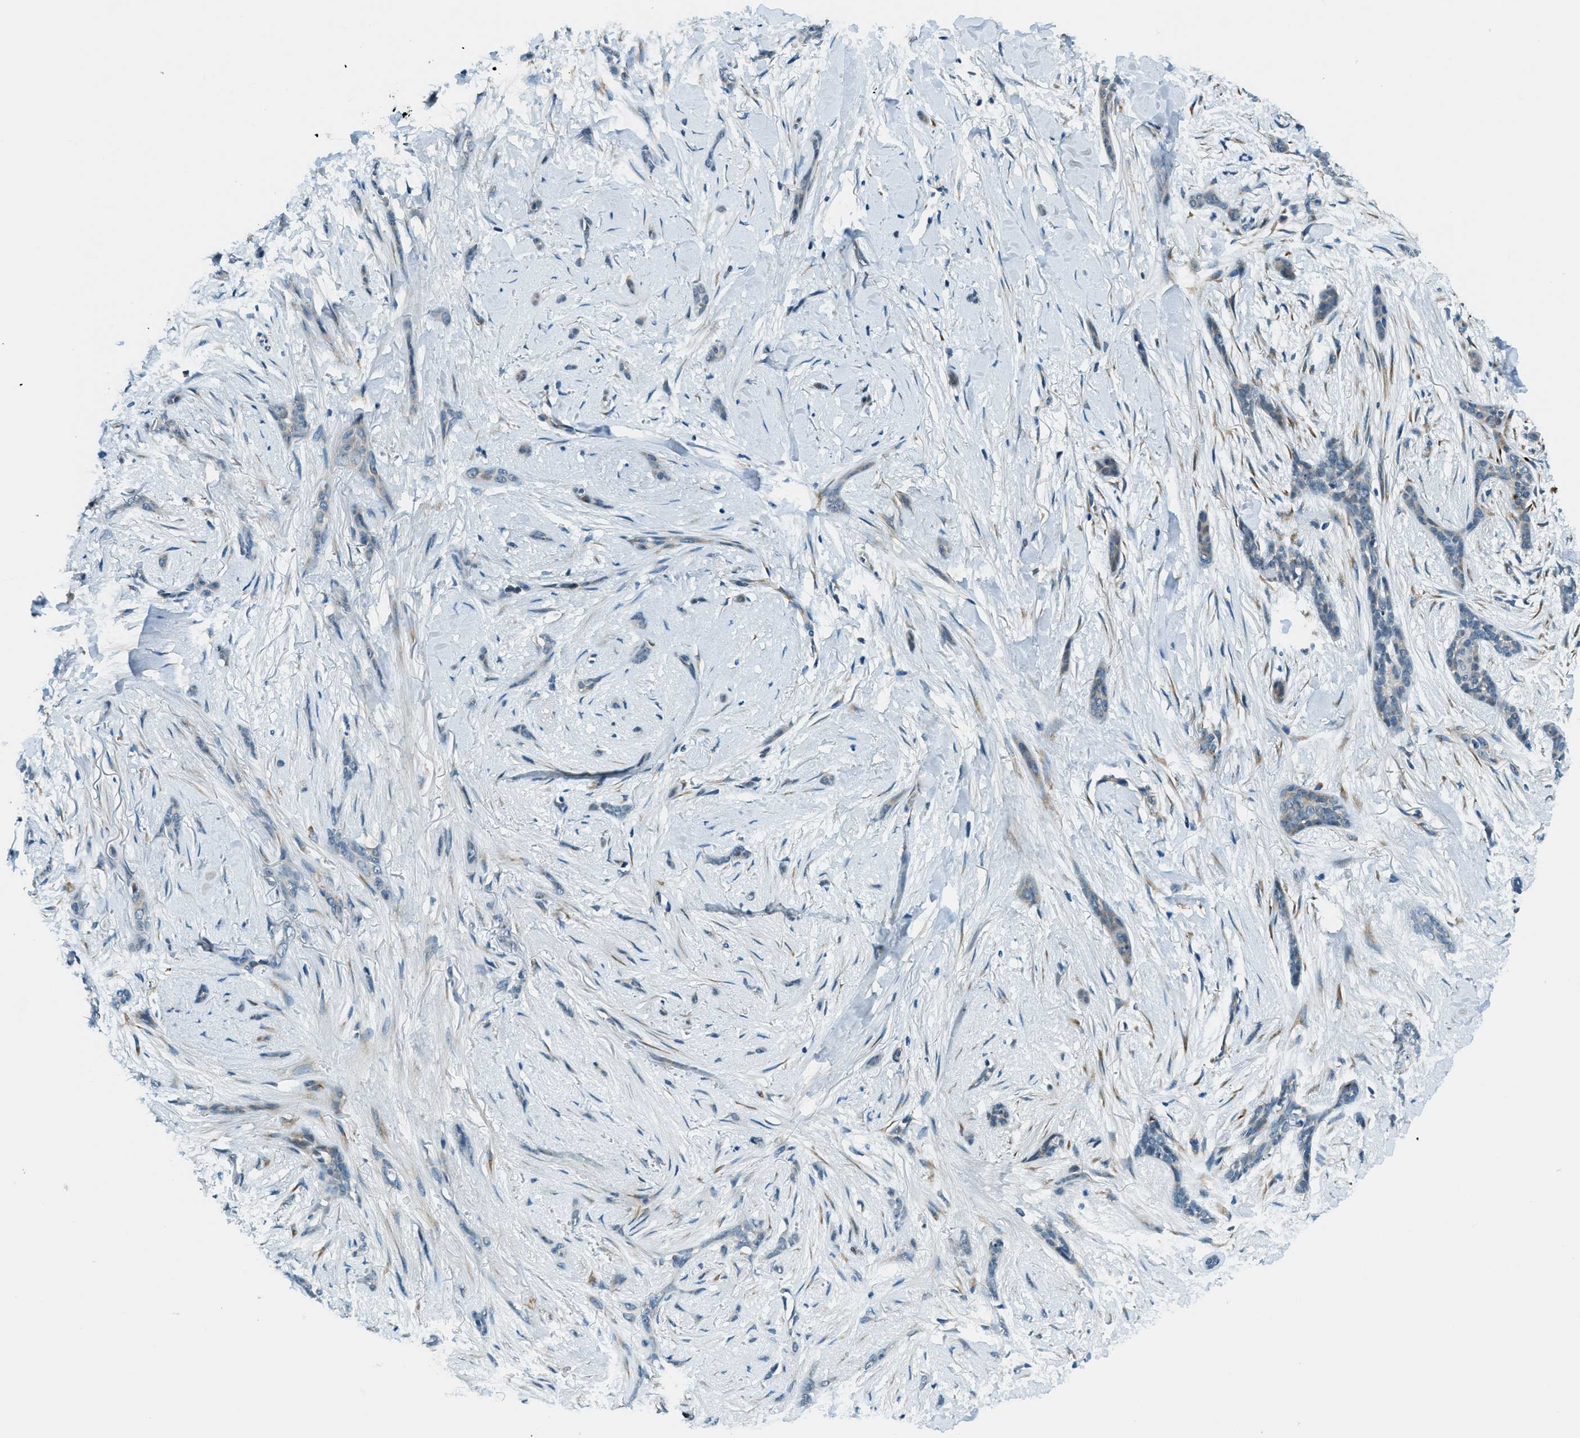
{"staining": {"intensity": "negative", "quantity": "none", "location": "none"}, "tissue": "skin cancer", "cell_type": "Tumor cells", "image_type": "cancer", "snomed": [{"axis": "morphology", "description": "Basal cell carcinoma"}, {"axis": "morphology", "description": "Adnexal tumor, benign"}, {"axis": "topography", "description": "Skin"}], "caption": "A high-resolution histopathology image shows immunohistochemistry staining of benign adnexal tumor (skin), which reveals no significant expression in tumor cells.", "gene": "GINM1", "patient": {"sex": "female", "age": 42}}